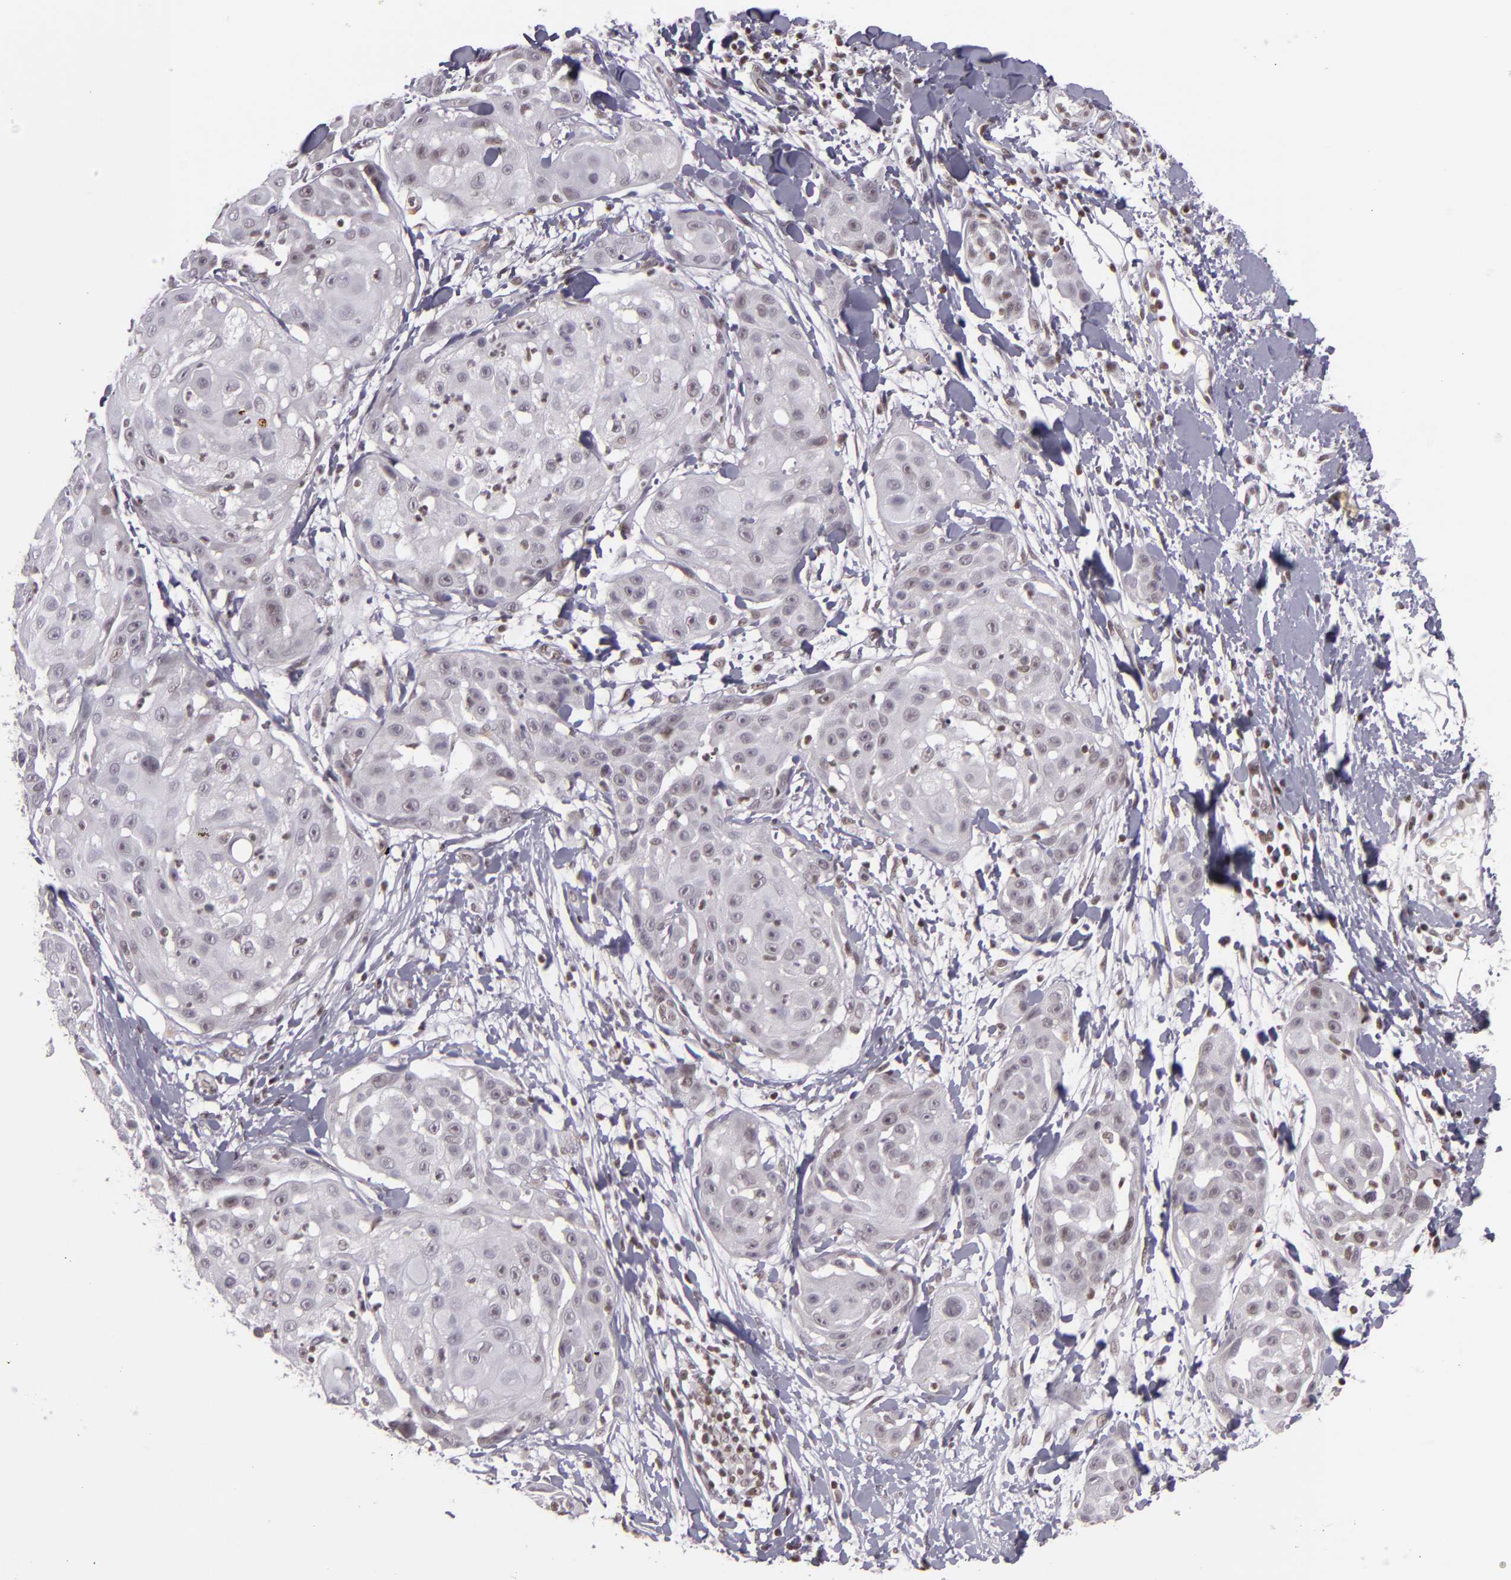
{"staining": {"intensity": "weak", "quantity": "<25%", "location": "cytoplasmic/membranous,nuclear"}, "tissue": "skin cancer", "cell_type": "Tumor cells", "image_type": "cancer", "snomed": [{"axis": "morphology", "description": "Squamous cell carcinoma, NOS"}, {"axis": "topography", "description": "Skin"}], "caption": "Histopathology image shows no significant protein staining in tumor cells of squamous cell carcinoma (skin).", "gene": "ZFX", "patient": {"sex": "female", "age": 57}}